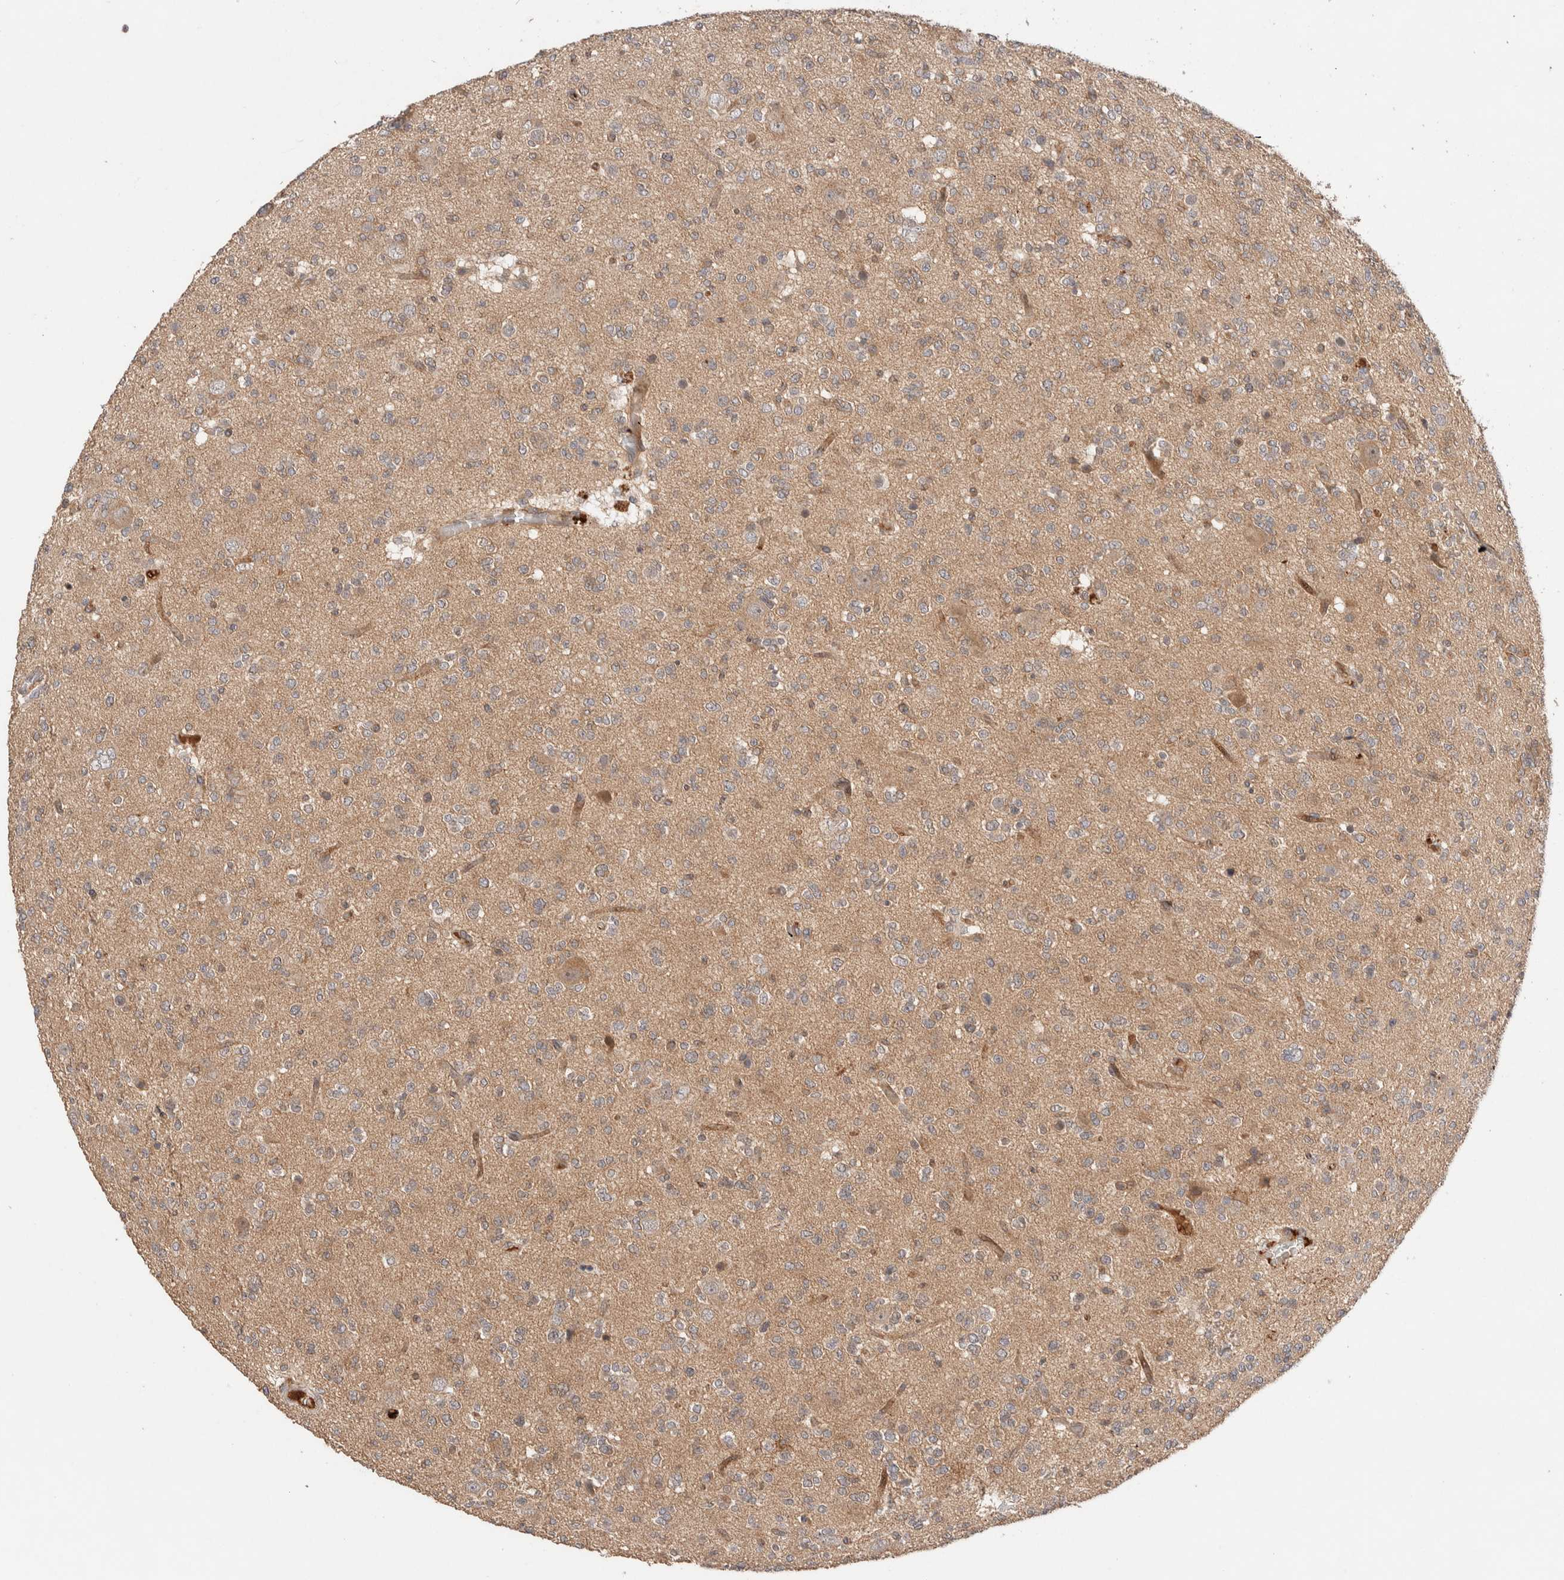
{"staining": {"intensity": "weak", "quantity": ">75%", "location": "cytoplasmic/membranous"}, "tissue": "glioma", "cell_type": "Tumor cells", "image_type": "cancer", "snomed": [{"axis": "morphology", "description": "Glioma, malignant, Low grade"}, {"axis": "topography", "description": "Brain"}], "caption": "Immunohistochemistry of malignant glioma (low-grade) reveals low levels of weak cytoplasmic/membranous staining in approximately >75% of tumor cells. Nuclei are stained in blue.", "gene": "CASK", "patient": {"sex": "male", "age": 38}}